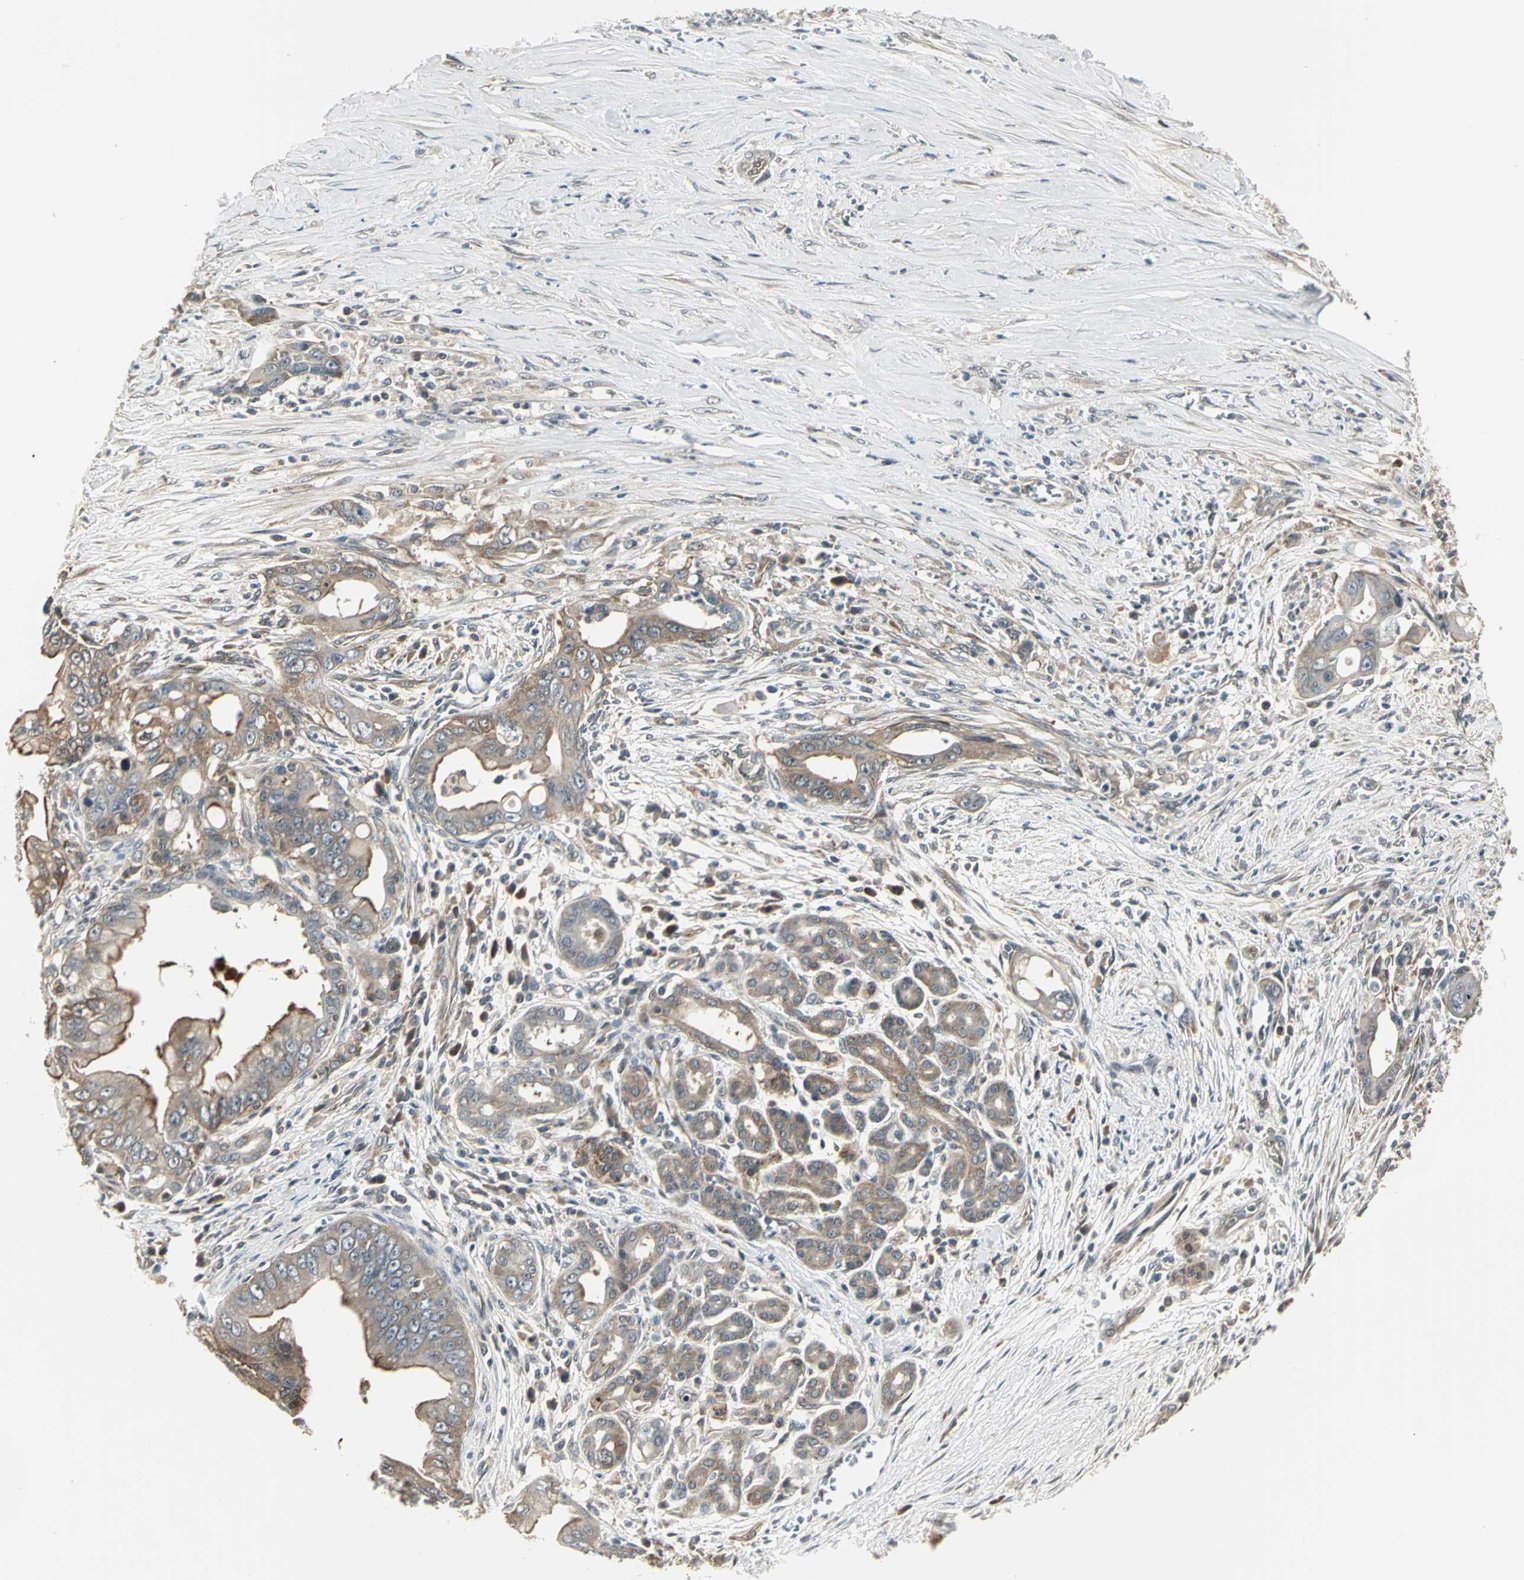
{"staining": {"intensity": "moderate", "quantity": ">75%", "location": "cytoplasmic/membranous"}, "tissue": "pancreatic cancer", "cell_type": "Tumor cells", "image_type": "cancer", "snomed": [{"axis": "morphology", "description": "Adenocarcinoma, NOS"}, {"axis": "topography", "description": "Pancreas"}], "caption": "A photomicrograph of human pancreatic cancer stained for a protein reveals moderate cytoplasmic/membranous brown staining in tumor cells.", "gene": "PFDN1", "patient": {"sex": "male", "age": 59}}